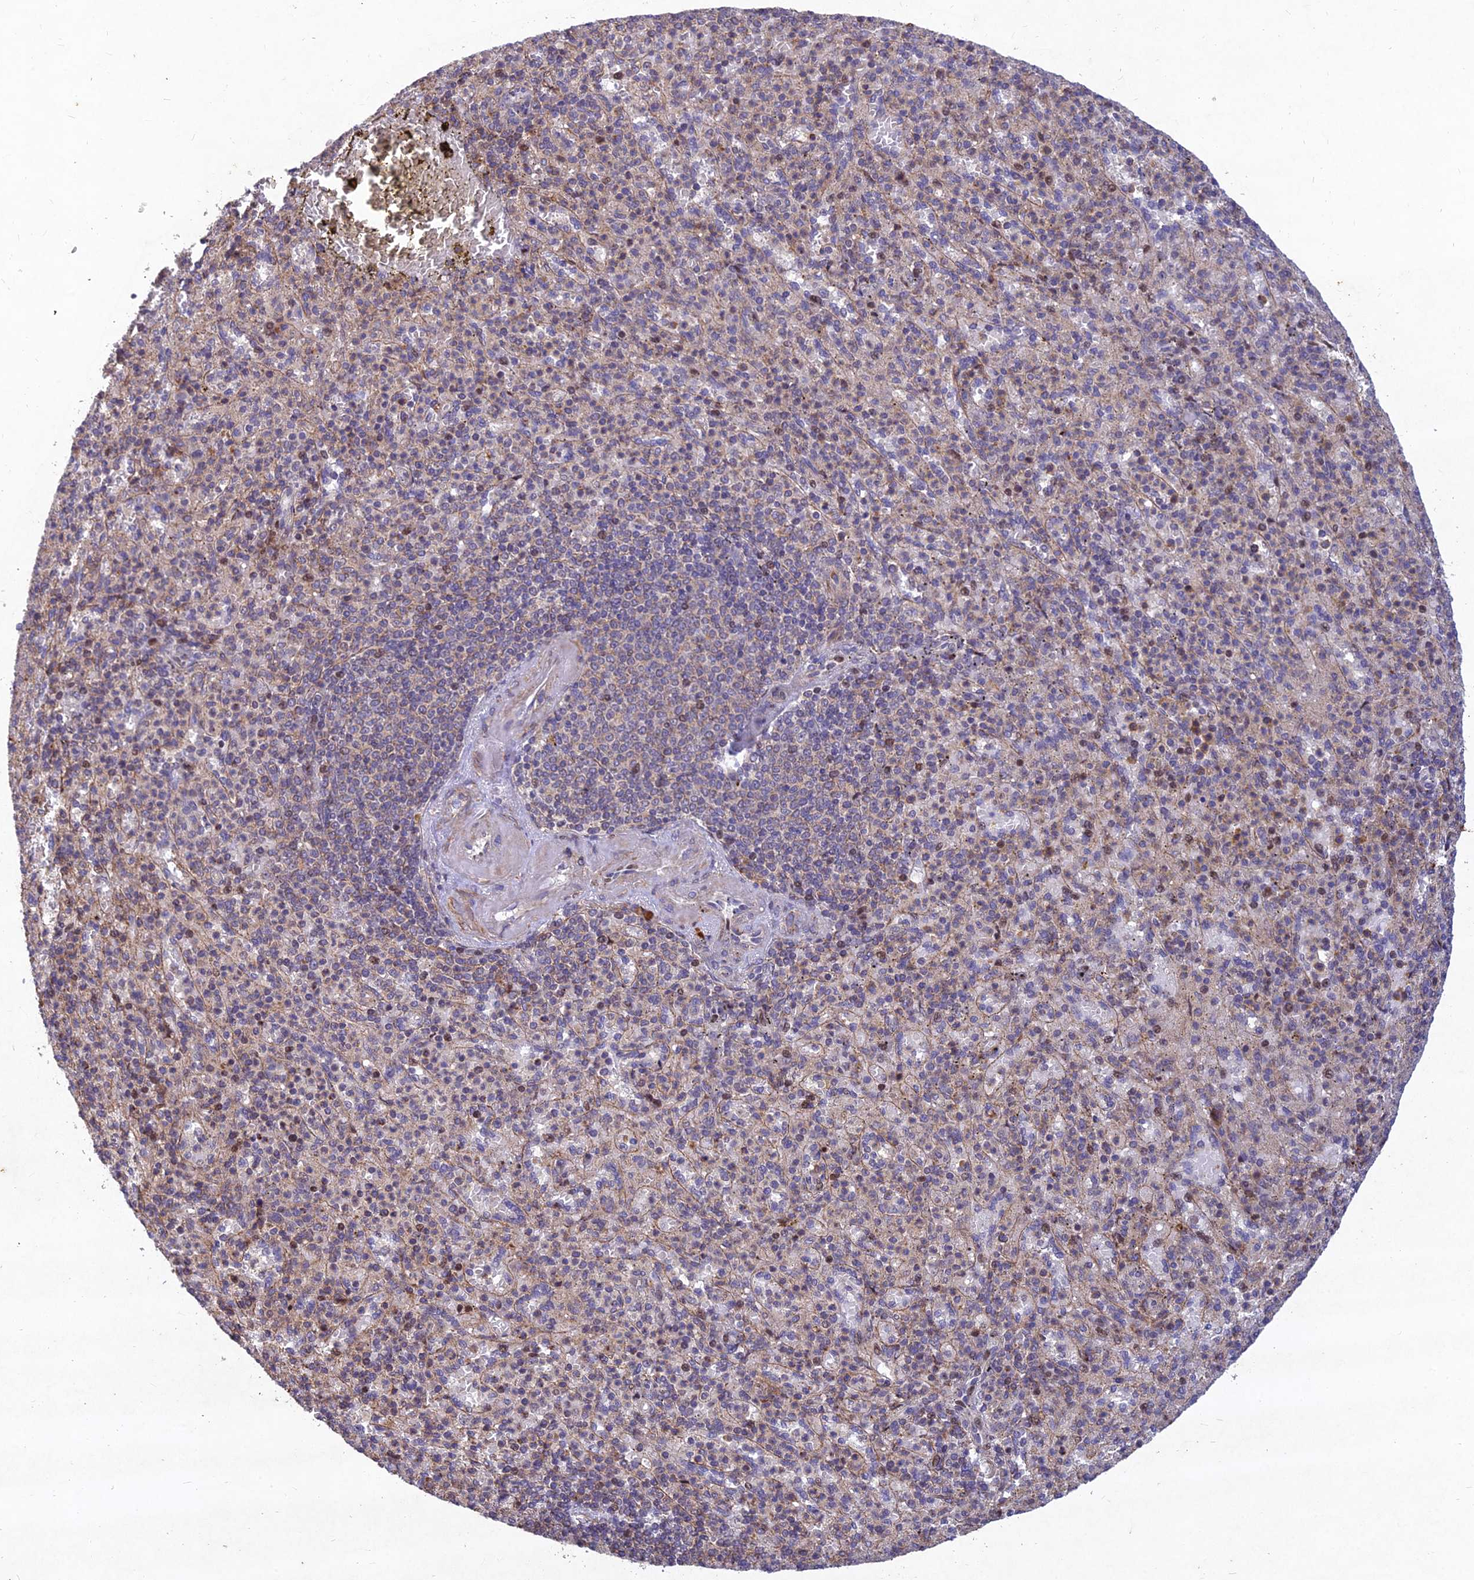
{"staining": {"intensity": "moderate", "quantity": "<25%", "location": "cytoplasmic/membranous"}, "tissue": "spleen", "cell_type": "Cells in red pulp", "image_type": "normal", "snomed": [{"axis": "morphology", "description": "Normal tissue, NOS"}, {"axis": "topography", "description": "Spleen"}], "caption": "Immunohistochemistry photomicrograph of normal spleen stained for a protein (brown), which exhibits low levels of moderate cytoplasmic/membranous positivity in approximately <25% of cells in red pulp.", "gene": "RELCH", "patient": {"sex": "female", "age": 74}}